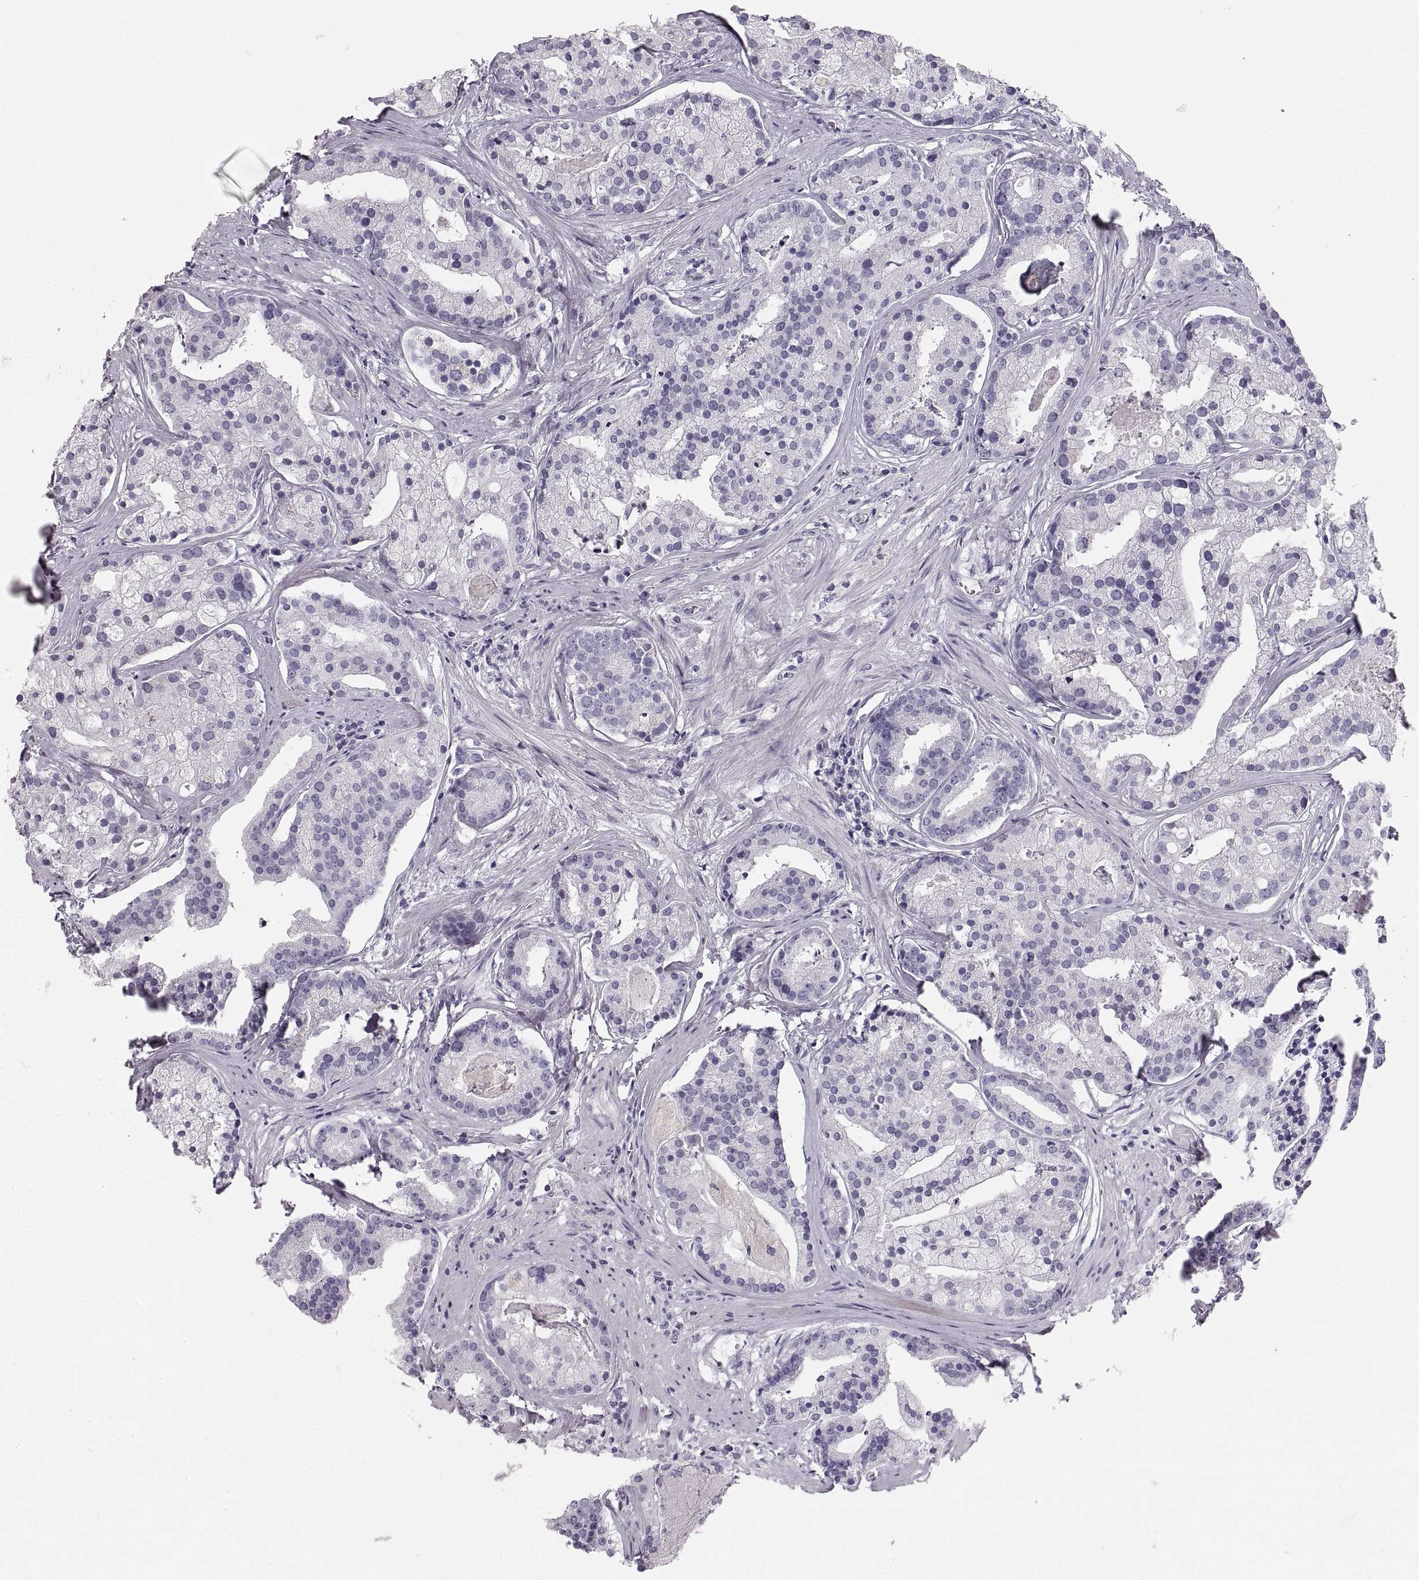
{"staining": {"intensity": "negative", "quantity": "none", "location": "none"}, "tissue": "prostate cancer", "cell_type": "Tumor cells", "image_type": "cancer", "snomed": [{"axis": "morphology", "description": "Adenocarcinoma, NOS"}, {"axis": "topography", "description": "Prostate and seminal vesicle, NOS"}, {"axis": "topography", "description": "Prostate"}], "caption": "This photomicrograph is of prostate adenocarcinoma stained with IHC to label a protein in brown with the nuclei are counter-stained blue. There is no expression in tumor cells.", "gene": "CRYAA", "patient": {"sex": "male", "age": 44}}